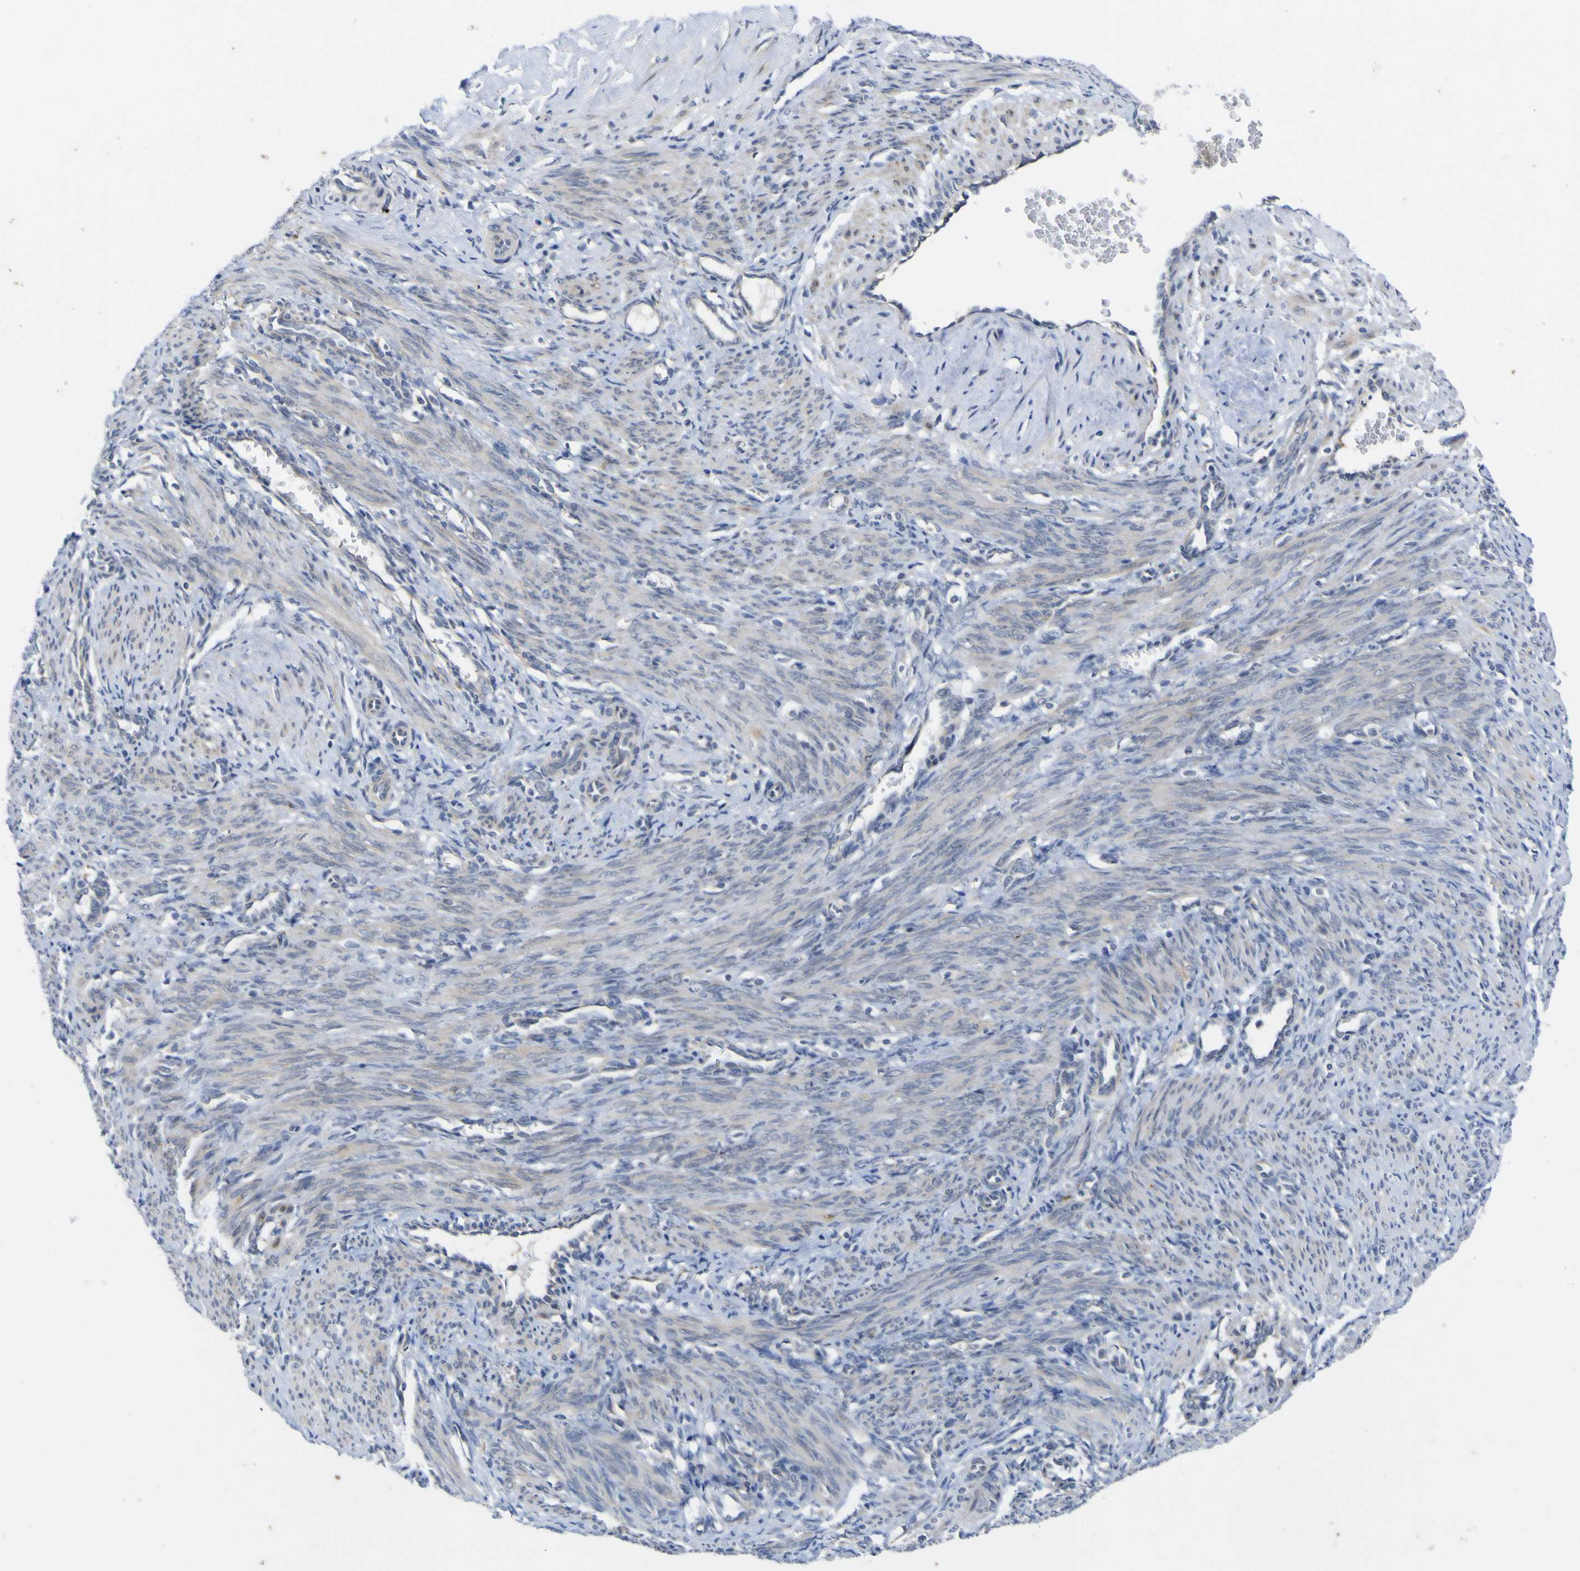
{"staining": {"intensity": "weak", "quantity": "25%-75%", "location": "cytoplasmic/membranous"}, "tissue": "smooth muscle", "cell_type": "Smooth muscle cells", "image_type": "normal", "snomed": [{"axis": "morphology", "description": "Normal tissue, NOS"}, {"axis": "topography", "description": "Endometrium"}], "caption": "The immunohistochemical stain highlights weak cytoplasmic/membranous expression in smooth muscle cells of normal smooth muscle. (brown staining indicates protein expression, while blue staining denotes nuclei).", "gene": "TNFRSF11A", "patient": {"sex": "female", "age": 33}}